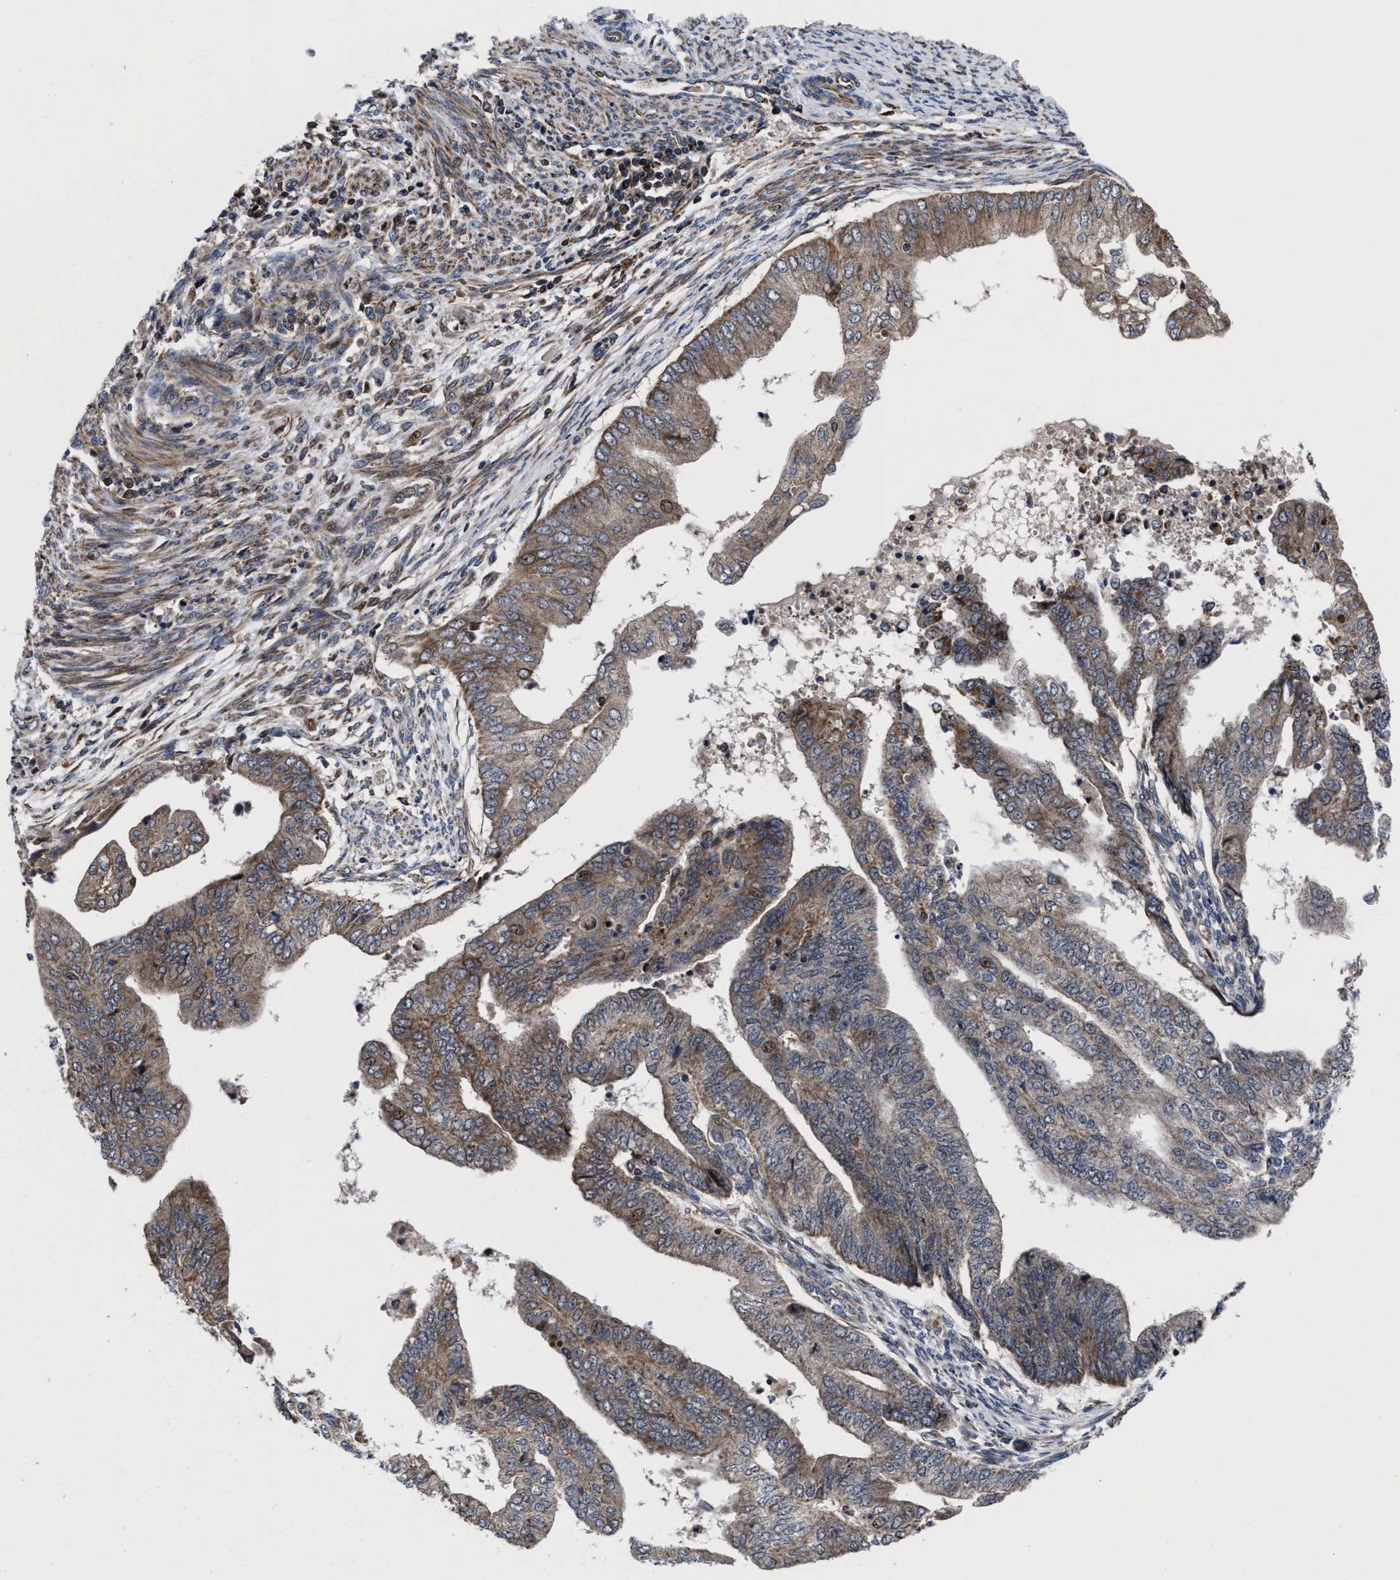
{"staining": {"intensity": "weak", "quantity": ">75%", "location": "cytoplasmic/membranous"}, "tissue": "endometrial cancer", "cell_type": "Tumor cells", "image_type": "cancer", "snomed": [{"axis": "morphology", "description": "Polyp, NOS"}, {"axis": "morphology", "description": "Adenocarcinoma, NOS"}, {"axis": "morphology", "description": "Adenoma, NOS"}, {"axis": "topography", "description": "Endometrium"}], "caption": "Protein expression analysis of human endometrial polyp reveals weak cytoplasmic/membranous expression in about >75% of tumor cells. Ihc stains the protein of interest in brown and the nuclei are stained blue.", "gene": "MRPL50", "patient": {"sex": "female", "age": 79}}